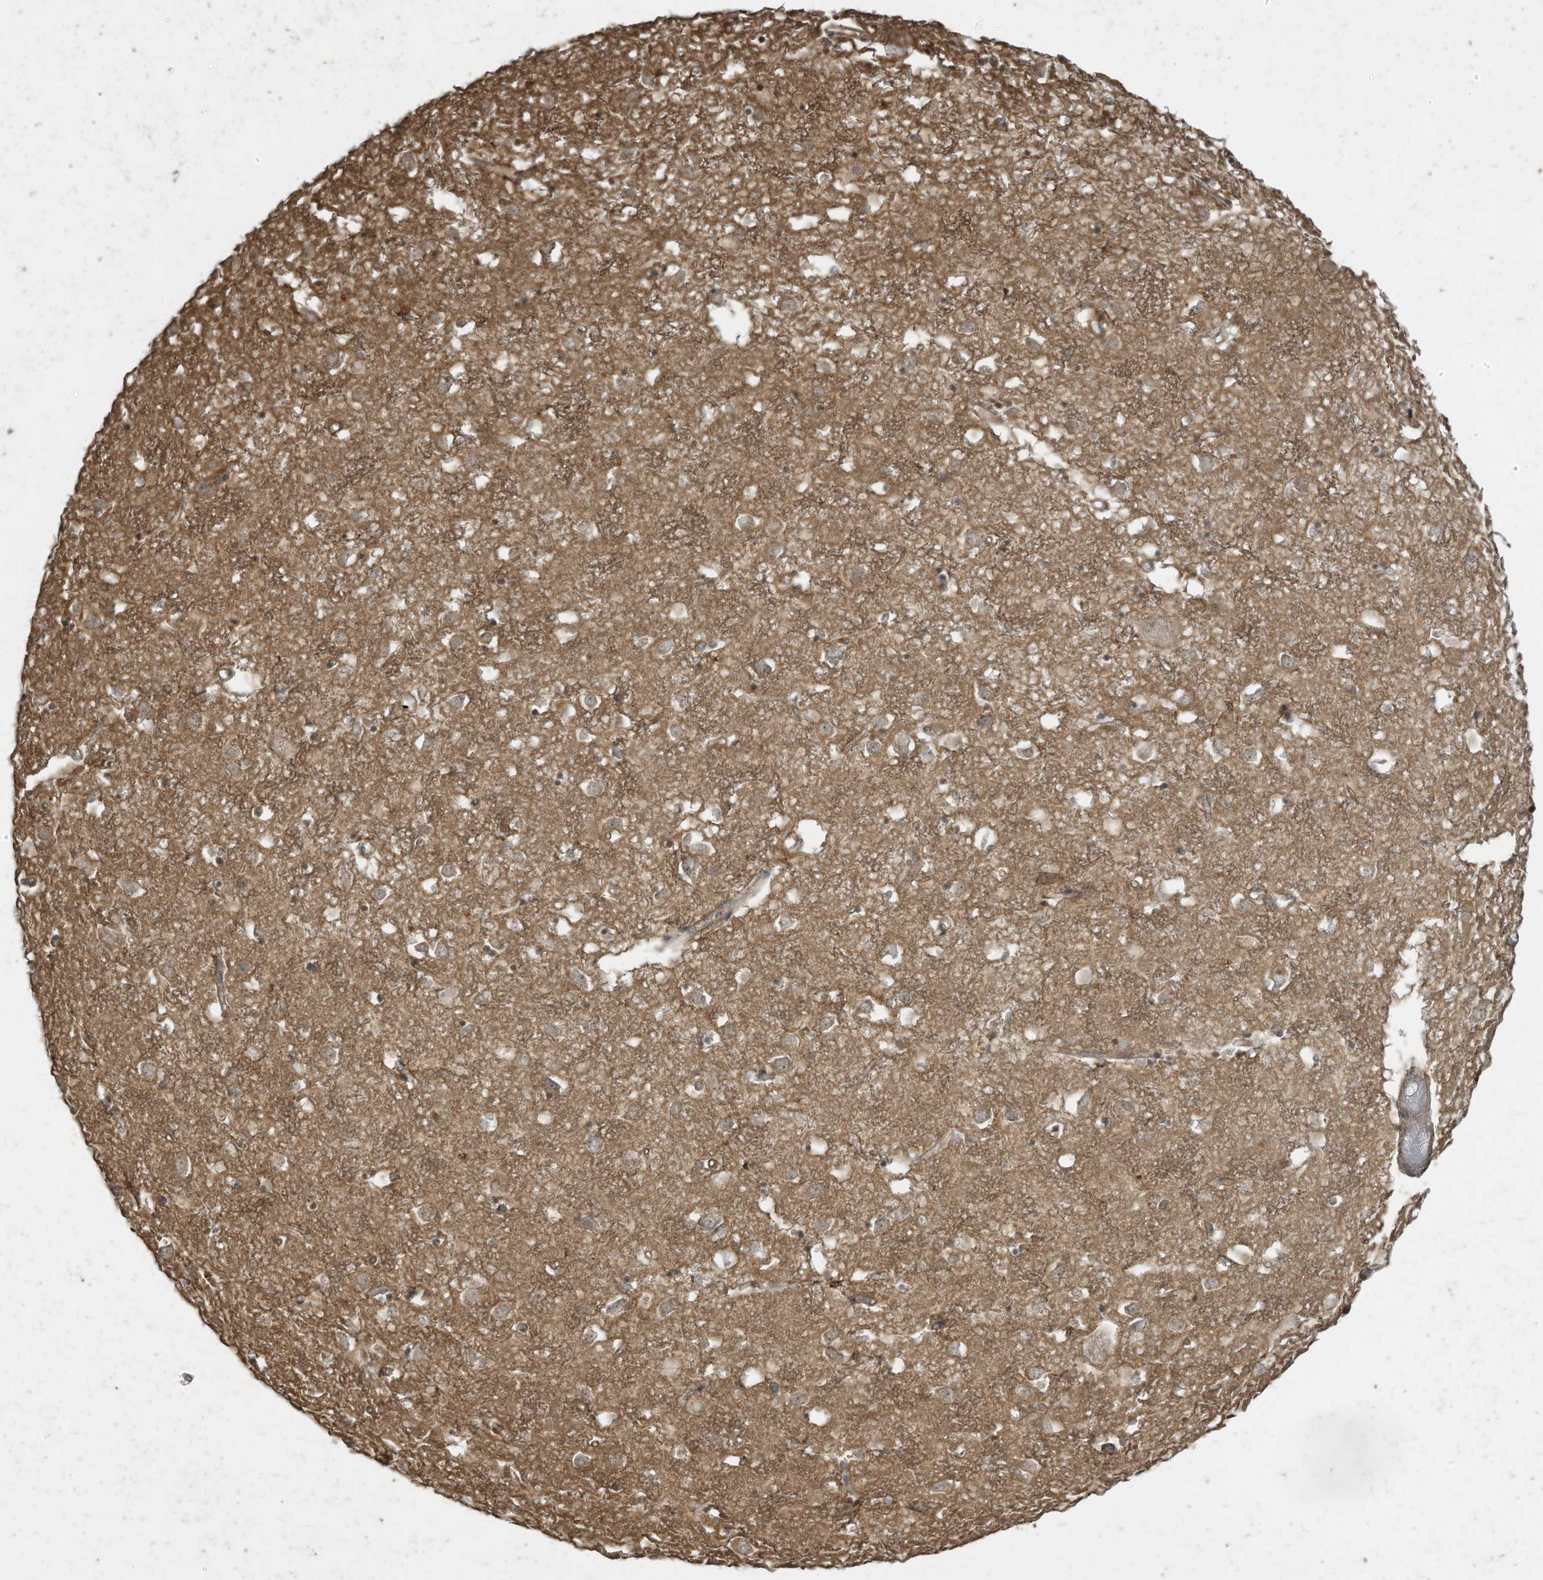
{"staining": {"intensity": "weak", "quantity": "25%-75%", "location": "cytoplasmic/membranous"}, "tissue": "caudate", "cell_type": "Glial cells", "image_type": "normal", "snomed": [{"axis": "morphology", "description": "Normal tissue, NOS"}, {"axis": "topography", "description": "Lateral ventricle wall"}], "caption": "The photomicrograph demonstrates immunohistochemical staining of normal caudate. There is weak cytoplasmic/membranous staining is present in about 25%-75% of glial cells. (DAB IHC with brightfield microscopy, high magnification).", "gene": "MATN2", "patient": {"sex": "male", "age": 70}}